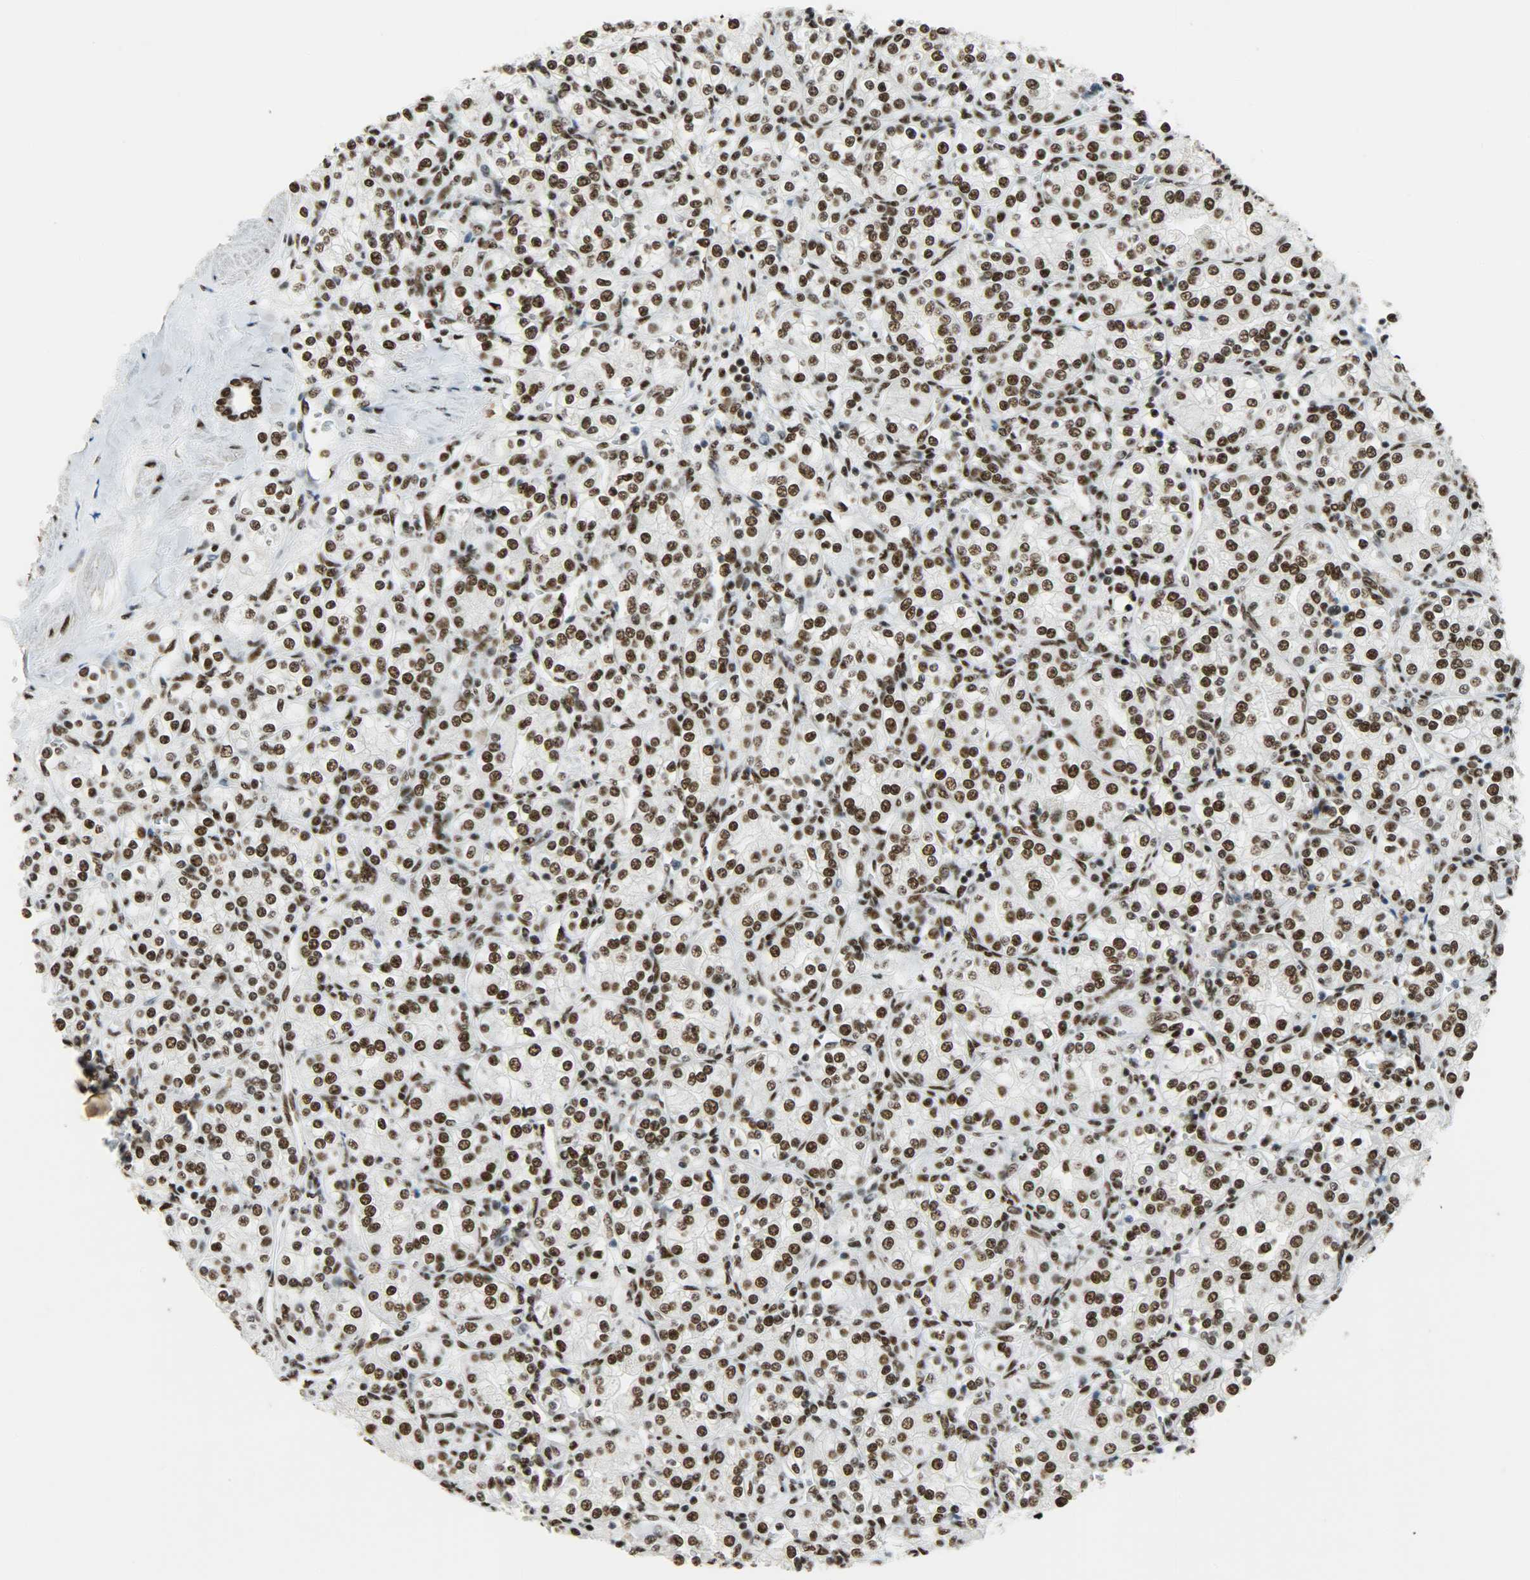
{"staining": {"intensity": "strong", "quantity": ">75%", "location": "nuclear"}, "tissue": "renal cancer", "cell_type": "Tumor cells", "image_type": "cancer", "snomed": [{"axis": "morphology", "description": "Adenocarcinoma, NOS"}, {"axis": "topography", "description": "Kidney"}], "caption": "Renal cancer tissue displays strong nuclear expression in approximately >75% of tumor cells, visualized by immunohistochemistry.", "gene": "SSB", "patient": {"sex": "male", "age": 77}}